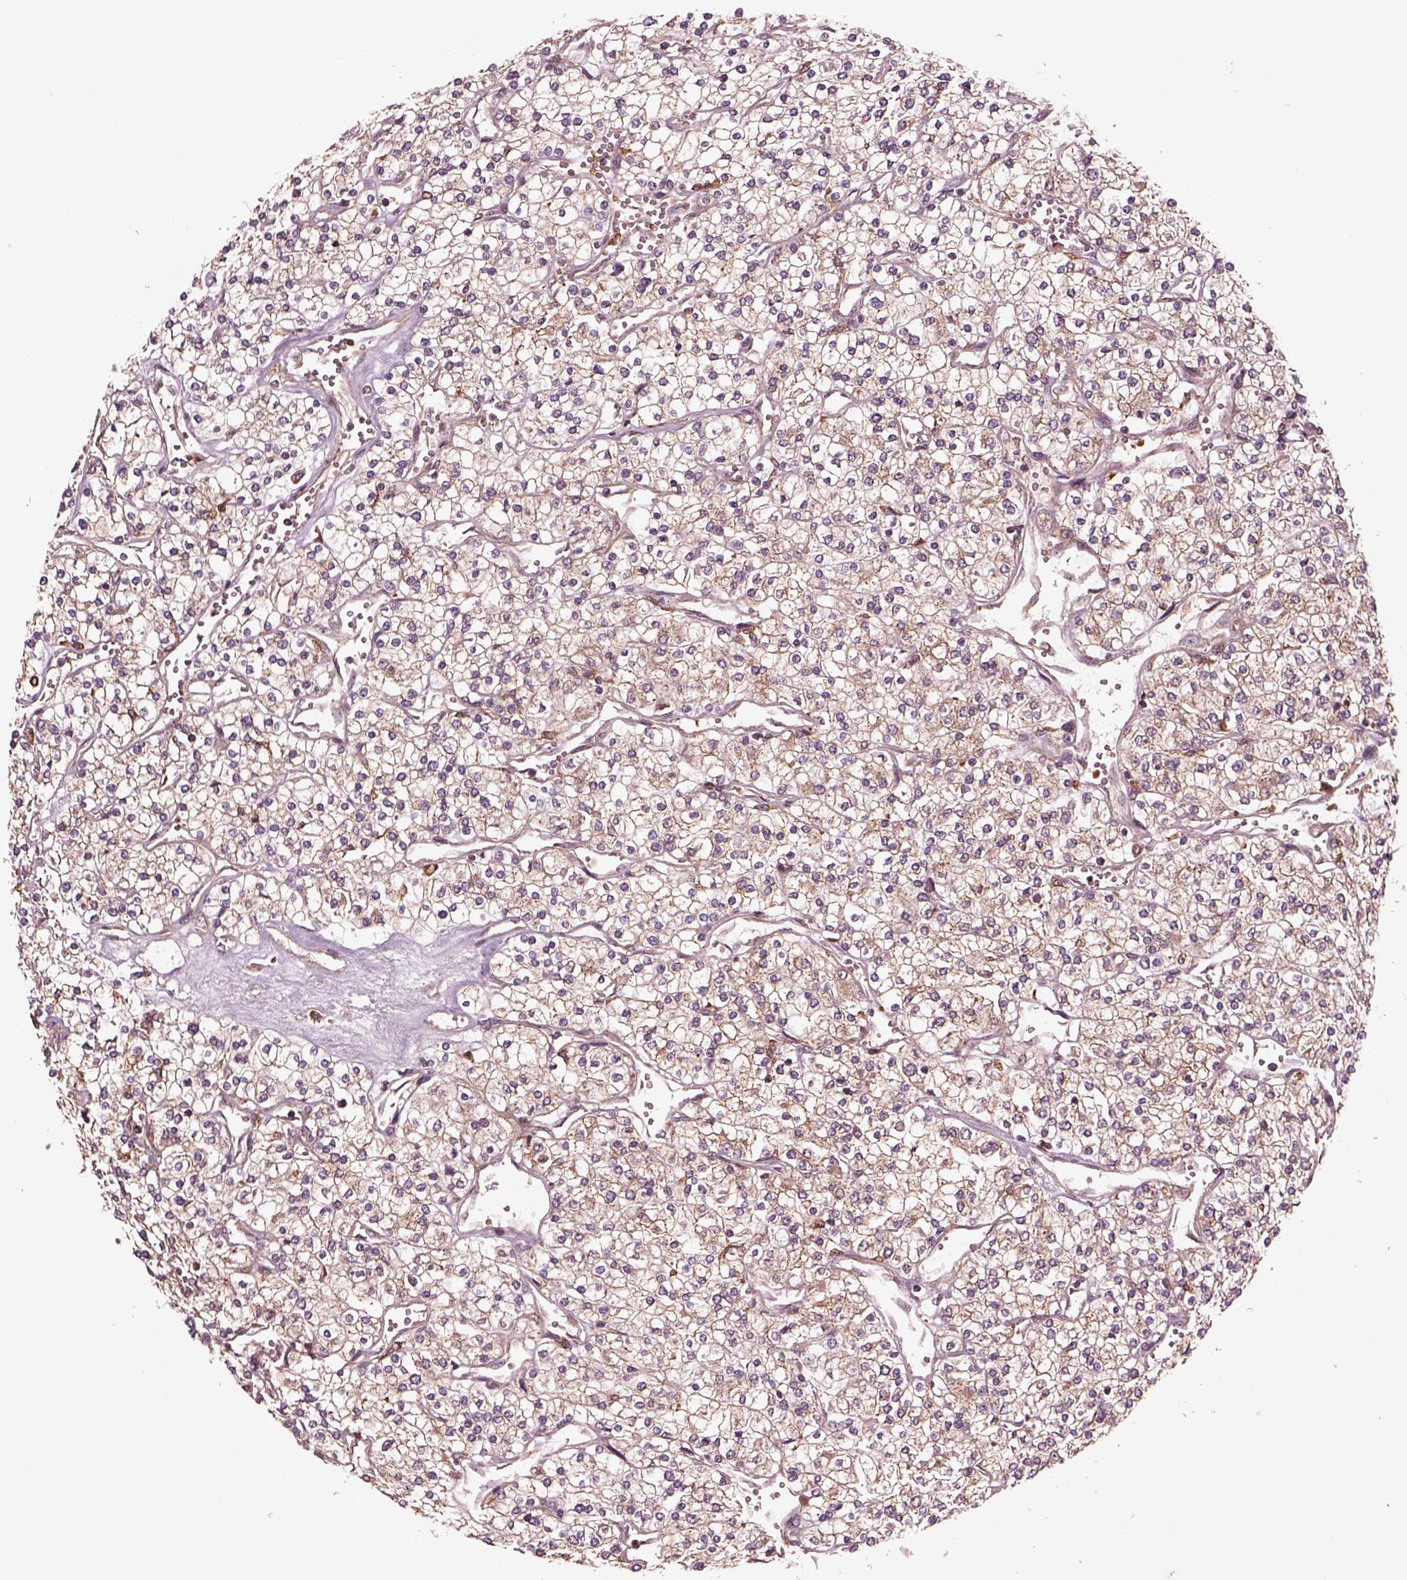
{"staining": {"intensity": "moderate", "quantity": "<25%", "location": "cytoplasmic/membranous"}, "tissue": "renal cancer", "cell_type": "Tumor cells", "image_type": "cancer", "snomed": [{"axis": "morphology", "description": "Adenocarcinoma, NOS"}, {"axis": "topography", "description": "Kidney"}], "caption": "Brown immunohistochemical staining in human adenocarcinoma (renal) shows moderate cytoplasmic/membranous positivity in approximately <25% of tumor cells.", "gene": "WASHC2A", "patient": {"sex": "male", "age": 80}}